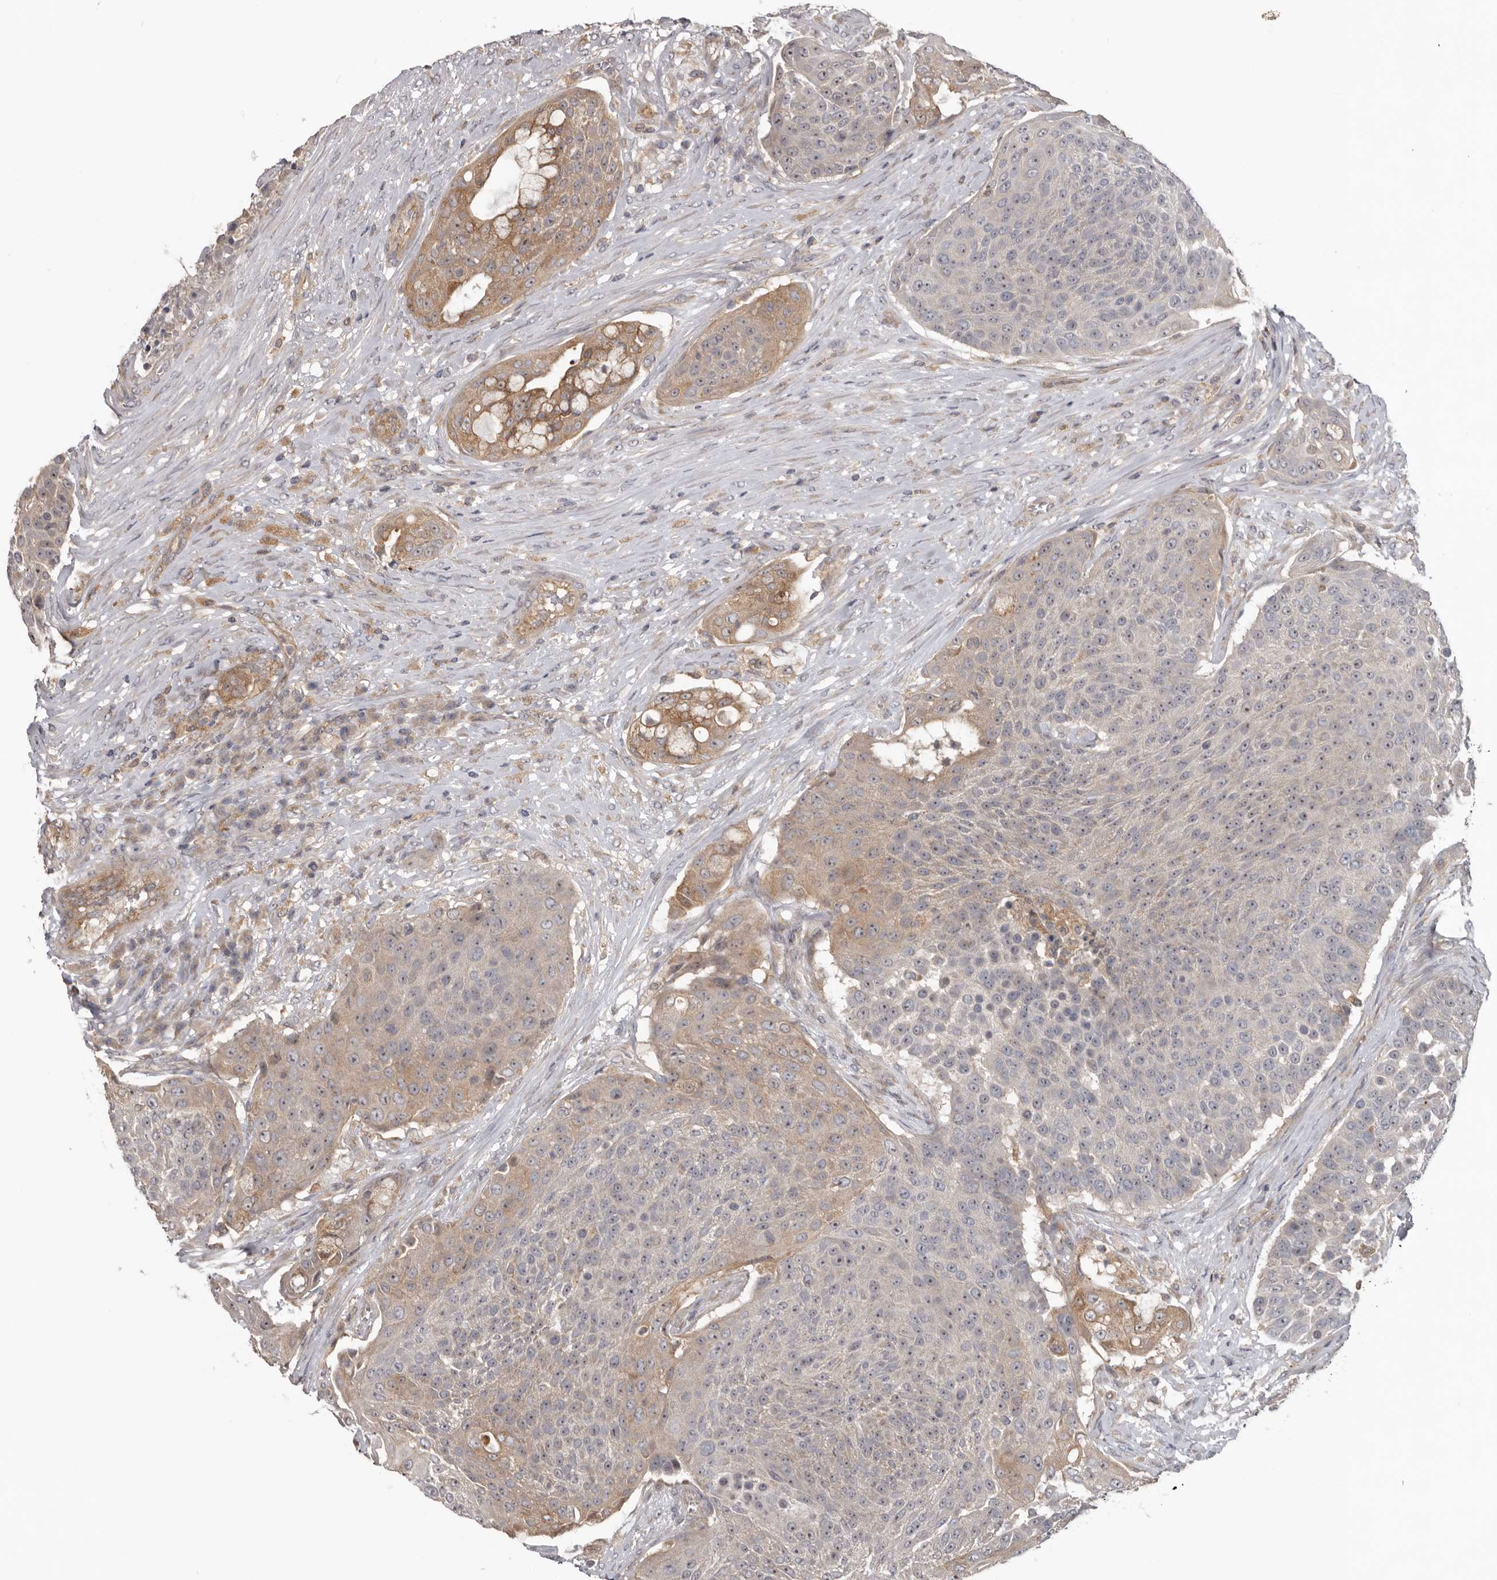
{"staining": {"intensity": "moderate", "quantity": "<25%", "location": "cytoplasmic/membranous,nuclear"}, "tissue": "urothelial cancer", "cell_type": "Tumor cells", "image_type": "cancer", "snomed": [{"axis": "morphology", "description": "Urothelial carcinoma, High grade"}, {"axis": "topography", "description": "Urinary bladder"}], "caption": "Protein analysis of urothelial cancer tissue reveals moderate cytoplasmic/membranous and nuclear expression in approximately <25% of tumor cells.", "gene": "HINT3", "patient": {"sex": "female", "age": 63}}